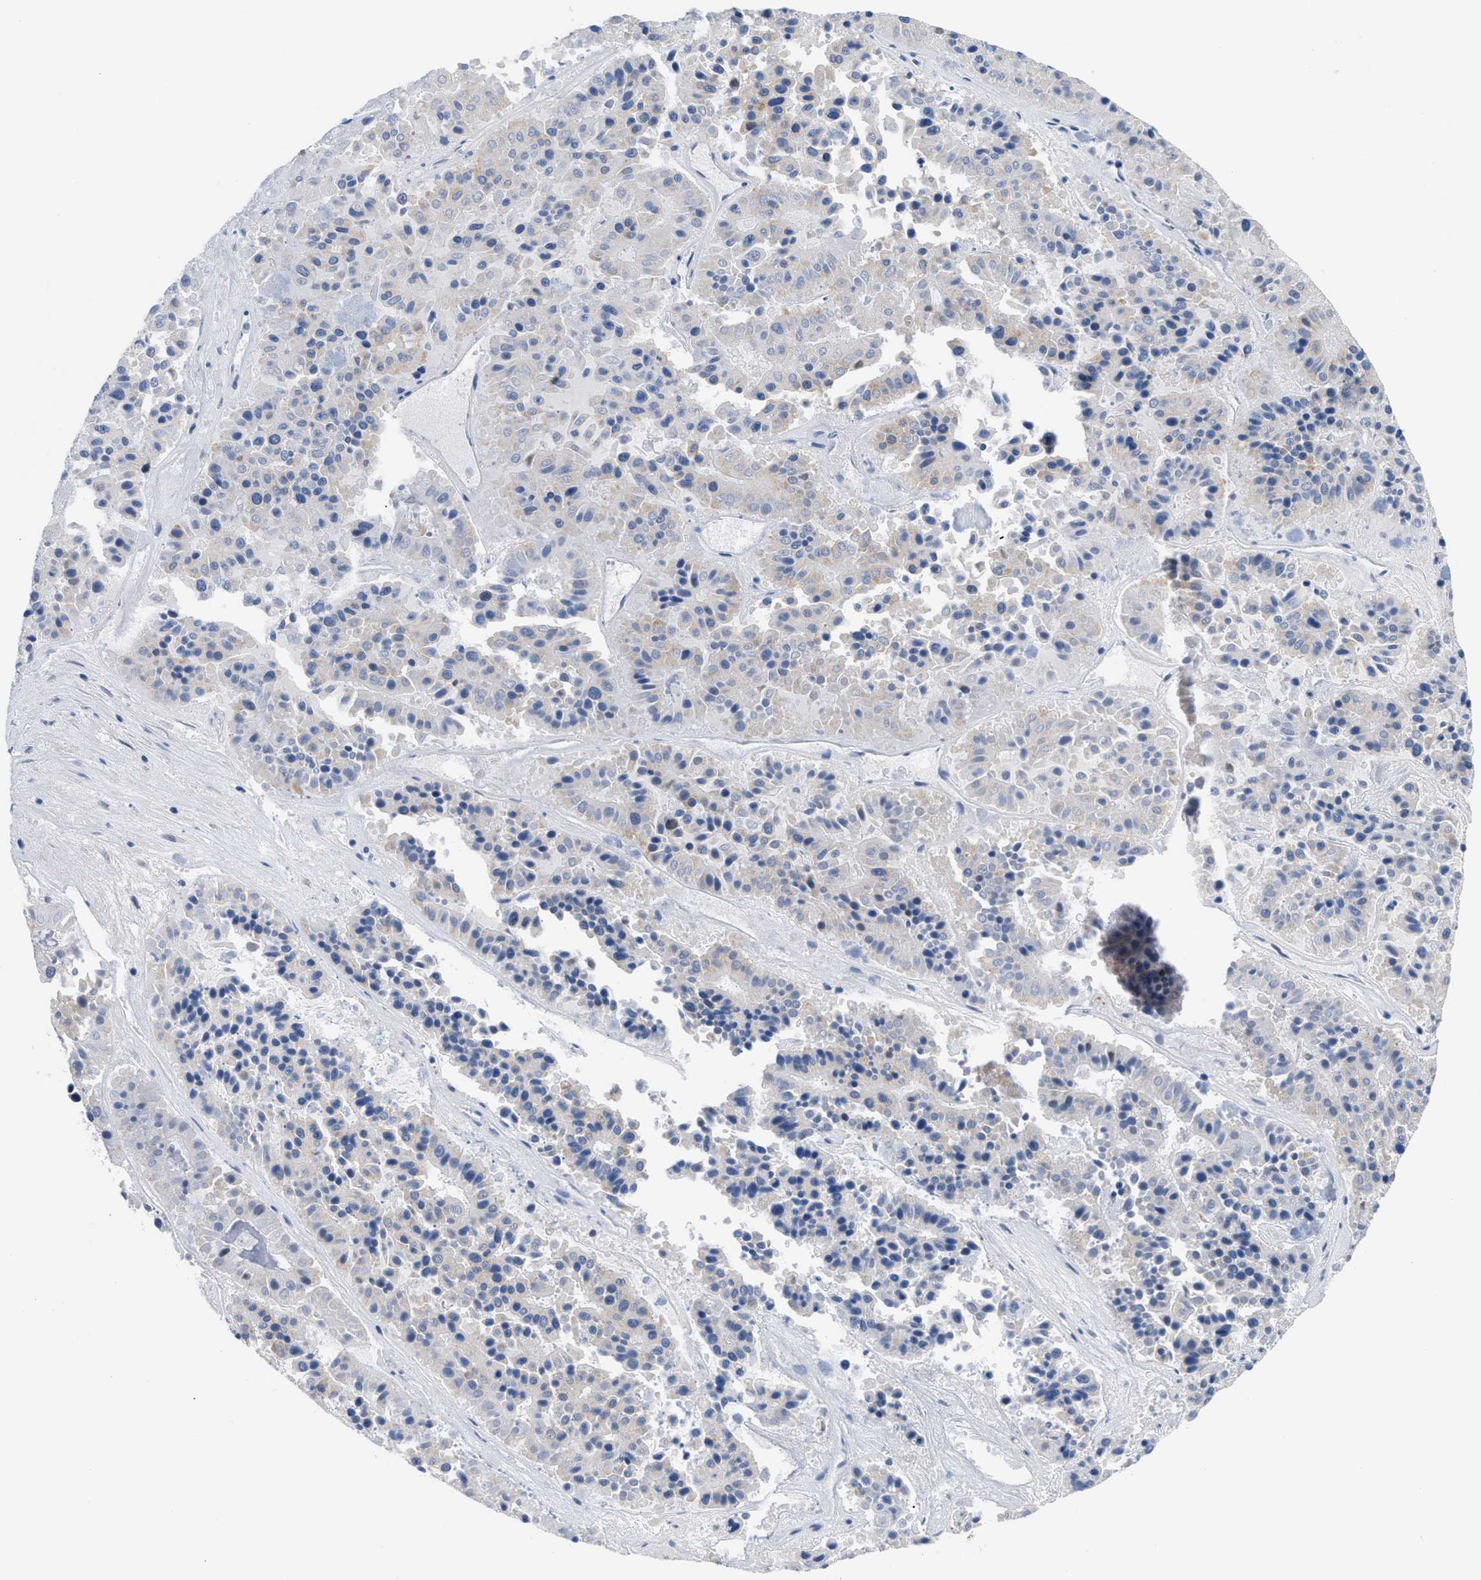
{"staining": {"intensity": "negative", "quantity": "none", "location": "none"}, "tissue": "pancreatic cancer", "cell_type": "Tumor cells", "image_type": "cancer", "snomed": [{"axis": "morphology", "description": "Adenocarcinoma, NOS"}, {"axis": "topography", "description": "Pancreas"}], "caption": "Human pancreatic adenocarcinoma stained for a protein using IHC displays no positivity in tumor cells.", "gene": "PITHD1", "patient": {"sex": "male", "age": 50}}